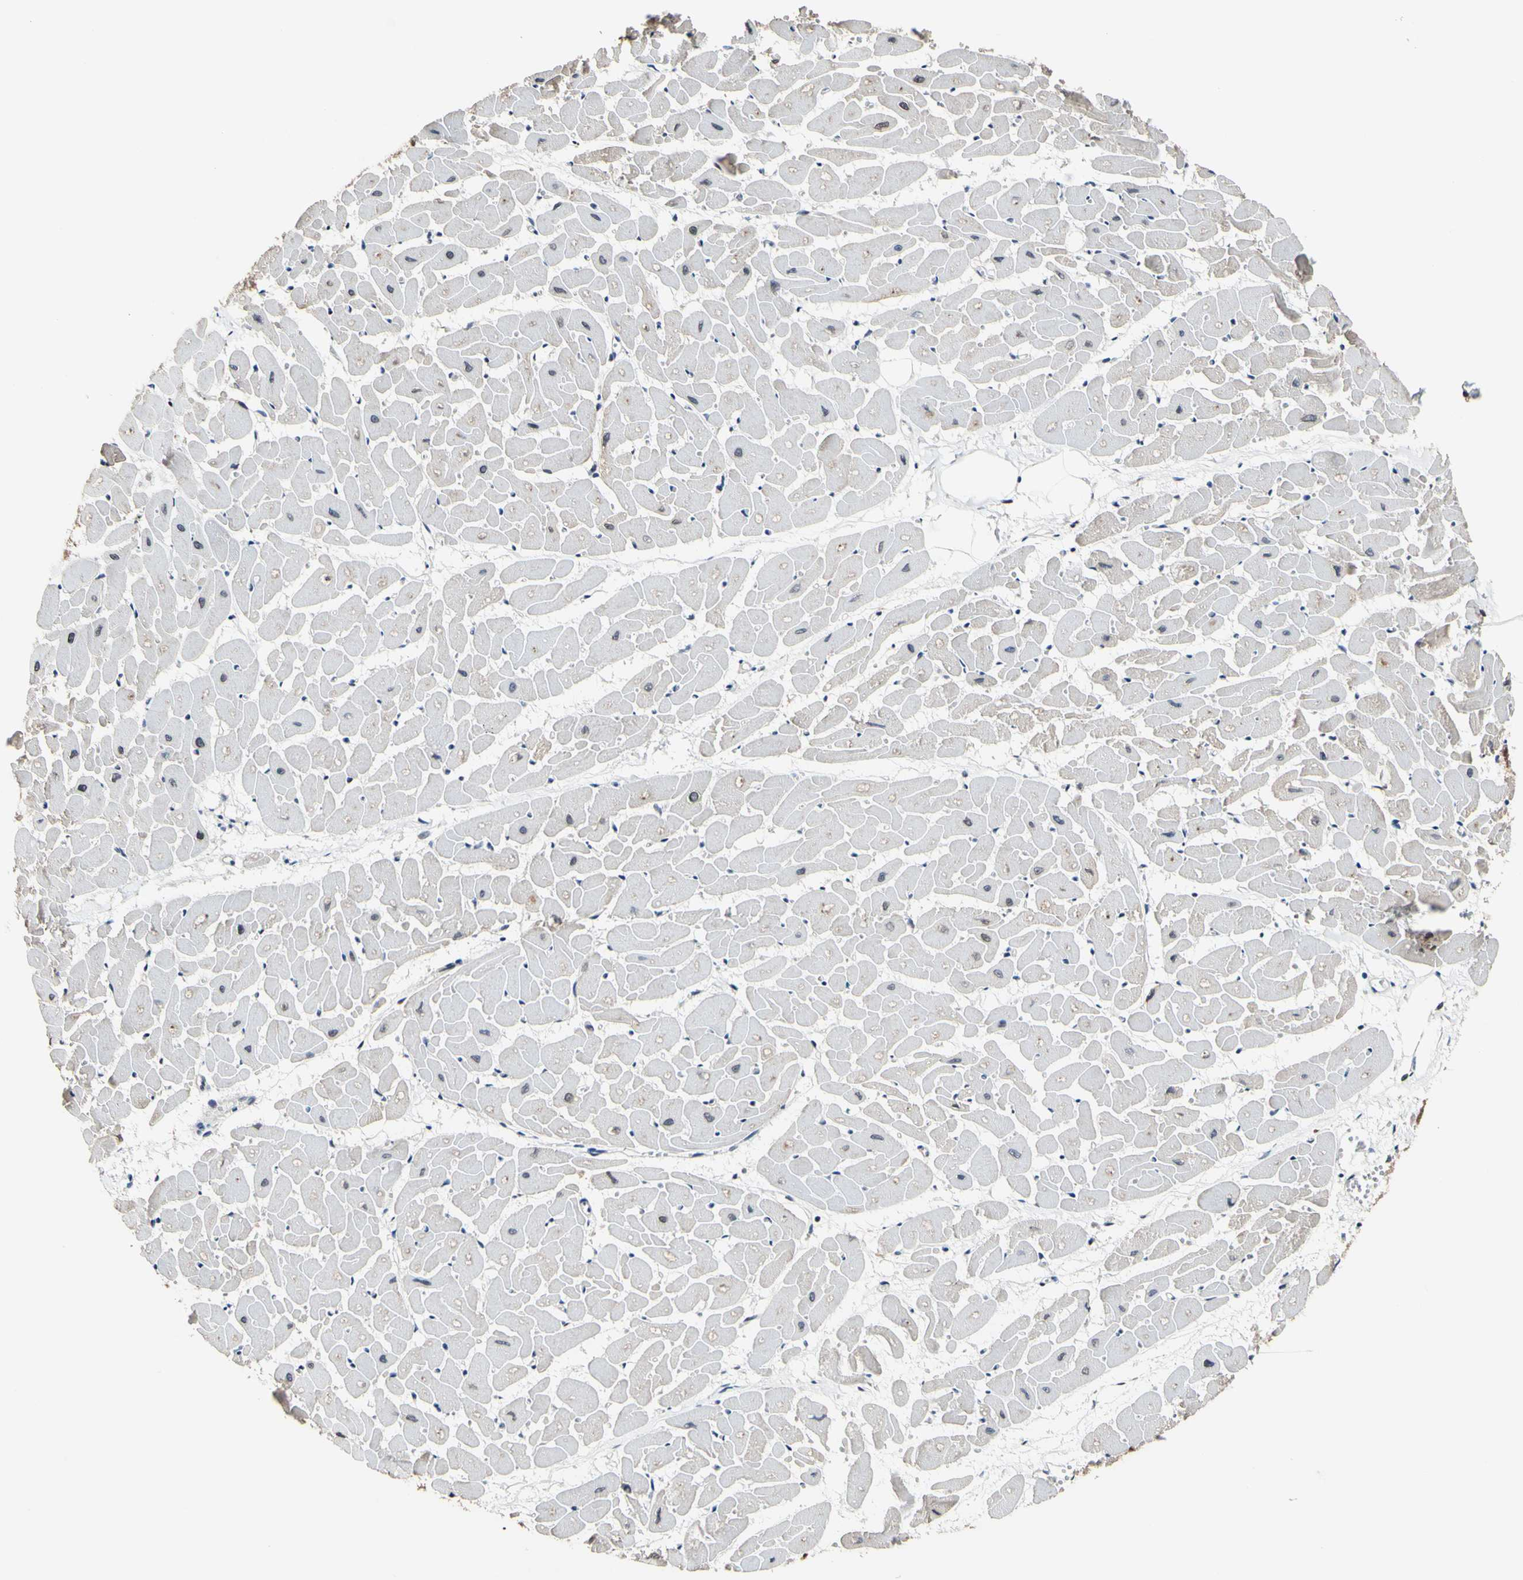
{"staining": {"intensity": "weak", "quantity": "<25%", "location": "nuclear"}, "tissue": "heart muscle", "cell_type": "Cardiomyocytes", "image_type": "normal", "snomed": [{"axis": "morphology", "description": "Normal tissue, NOS"}, {"axis": "topography", "description": "Heart"}], "caption": "High magnification brightfield microscopy of unremarkable heart muscle stained with DAB (brown) and counterstained with hematoxylin (blue): cardiomyocytes show no significant expression. The staining was performed using DAB (3,3'-diaminobenzidine) to visualize the protein expression in brown, while the nuclei were stained in blue with hematoxylin (Magnification: 20x).", "gene": "PSMD10", "patient": {"sex": "female", "age": 19}}